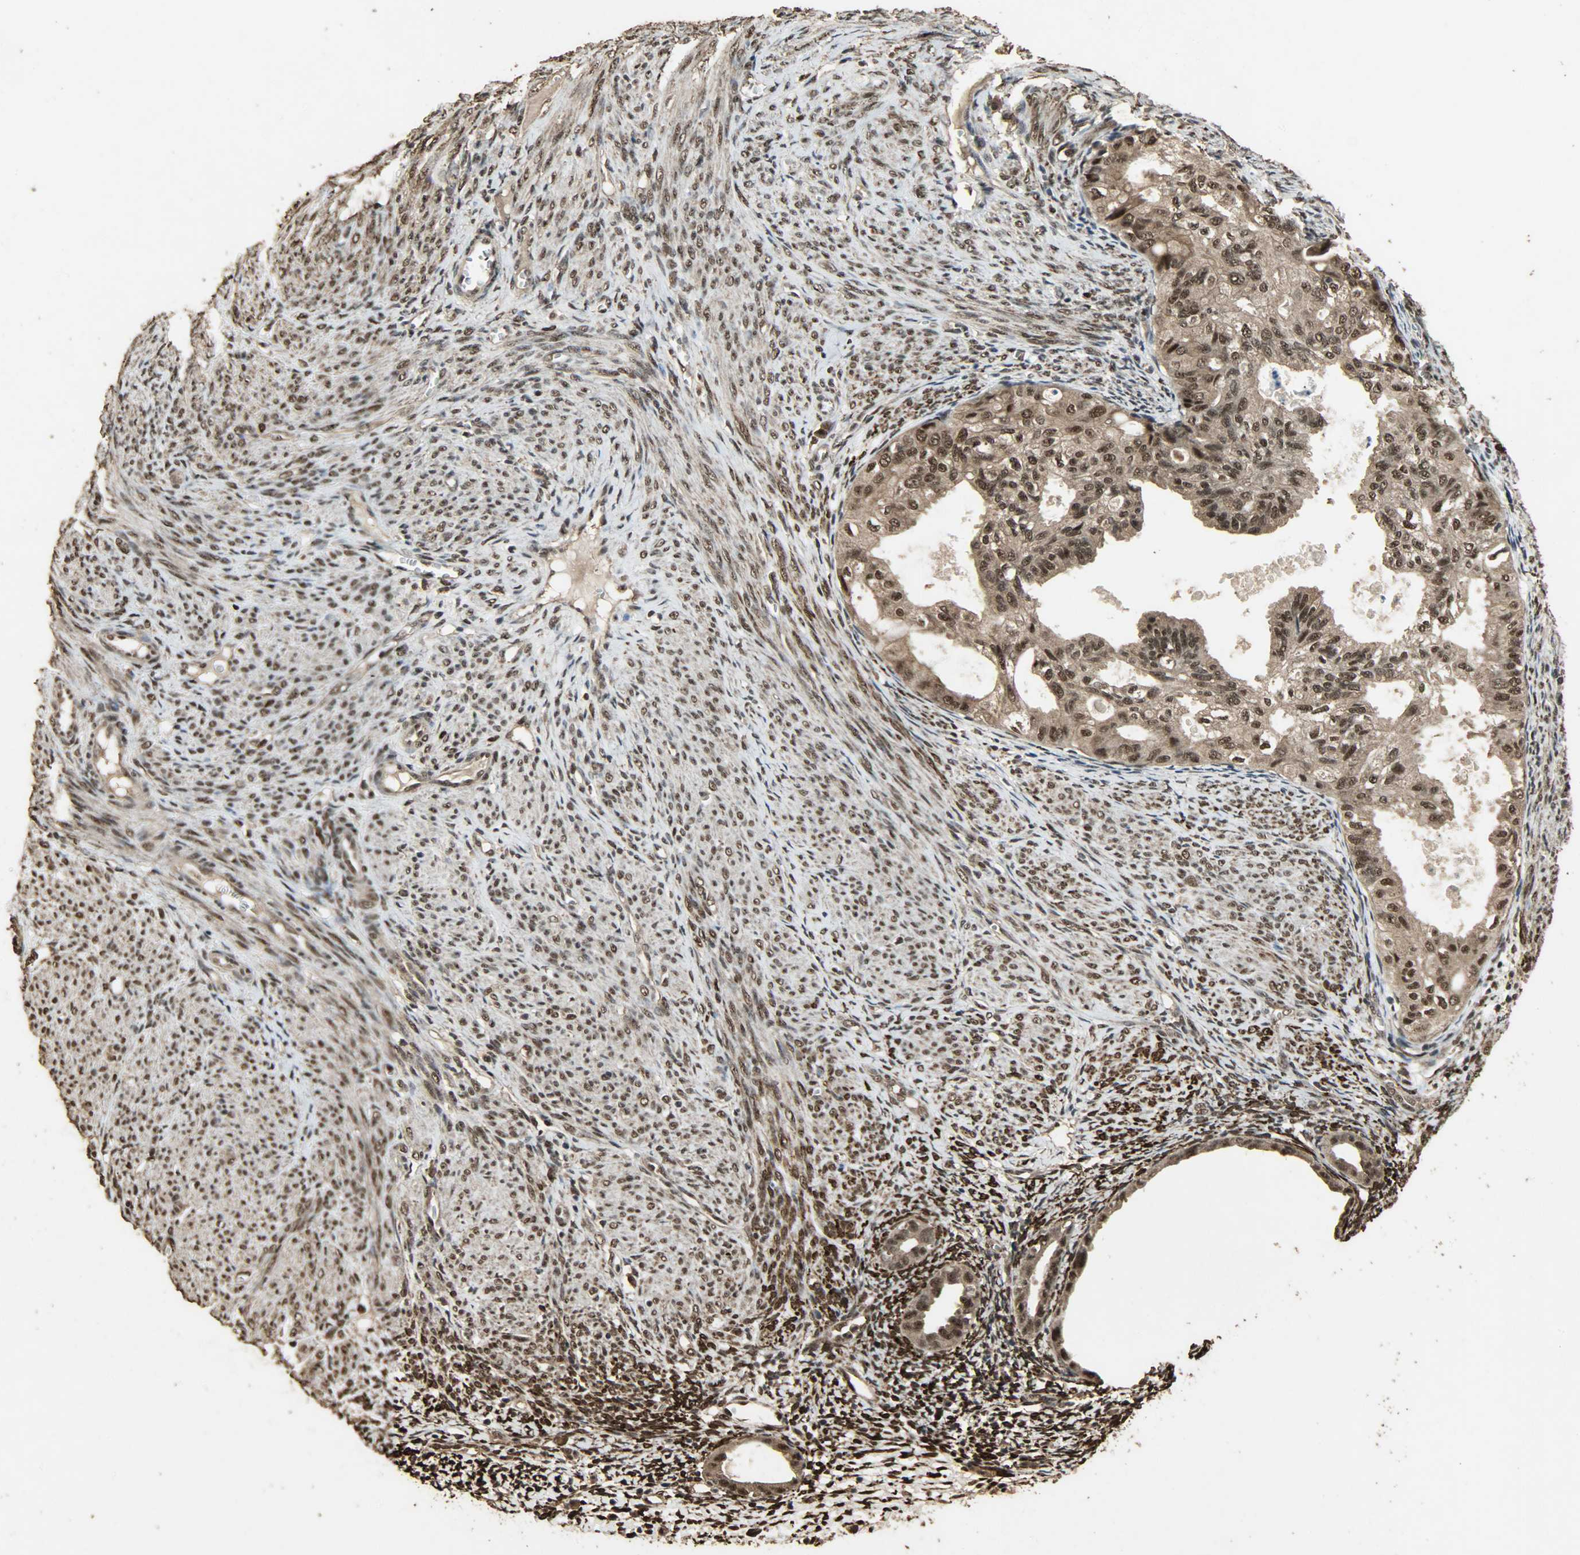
{"staining": {"intensity": "strong", "quantity": ">75%", "location": "cytoplasmic/membranous,nuclear"}, "tissue": "cervical cancer", "cell_type": "Tumor cells", "image_type": "cancer", "snomed": [{"axis": "morphology", "description": "Normal tissue, NOS"}, {"axis": "morphology", "description": "Adenocarcinoma, NOS"}, {"axis": "topography", "description": "Cervix"}, {"axis": "topography", "description": "Endometrium"}], "caption": "A brown stain shows strong cytoplasmic/membranous and nuclear expression of a protein in human adenocarcinoma (cervical) tumor cells. The staining is performed using DAB (3,3'-diaminobenzidine) brown chromogen to label protein expression. The nuclei are counter-stained blue using hematoxylin.", "gene": "CCNT2", "patient": {"sex": "female", "age": 86}}